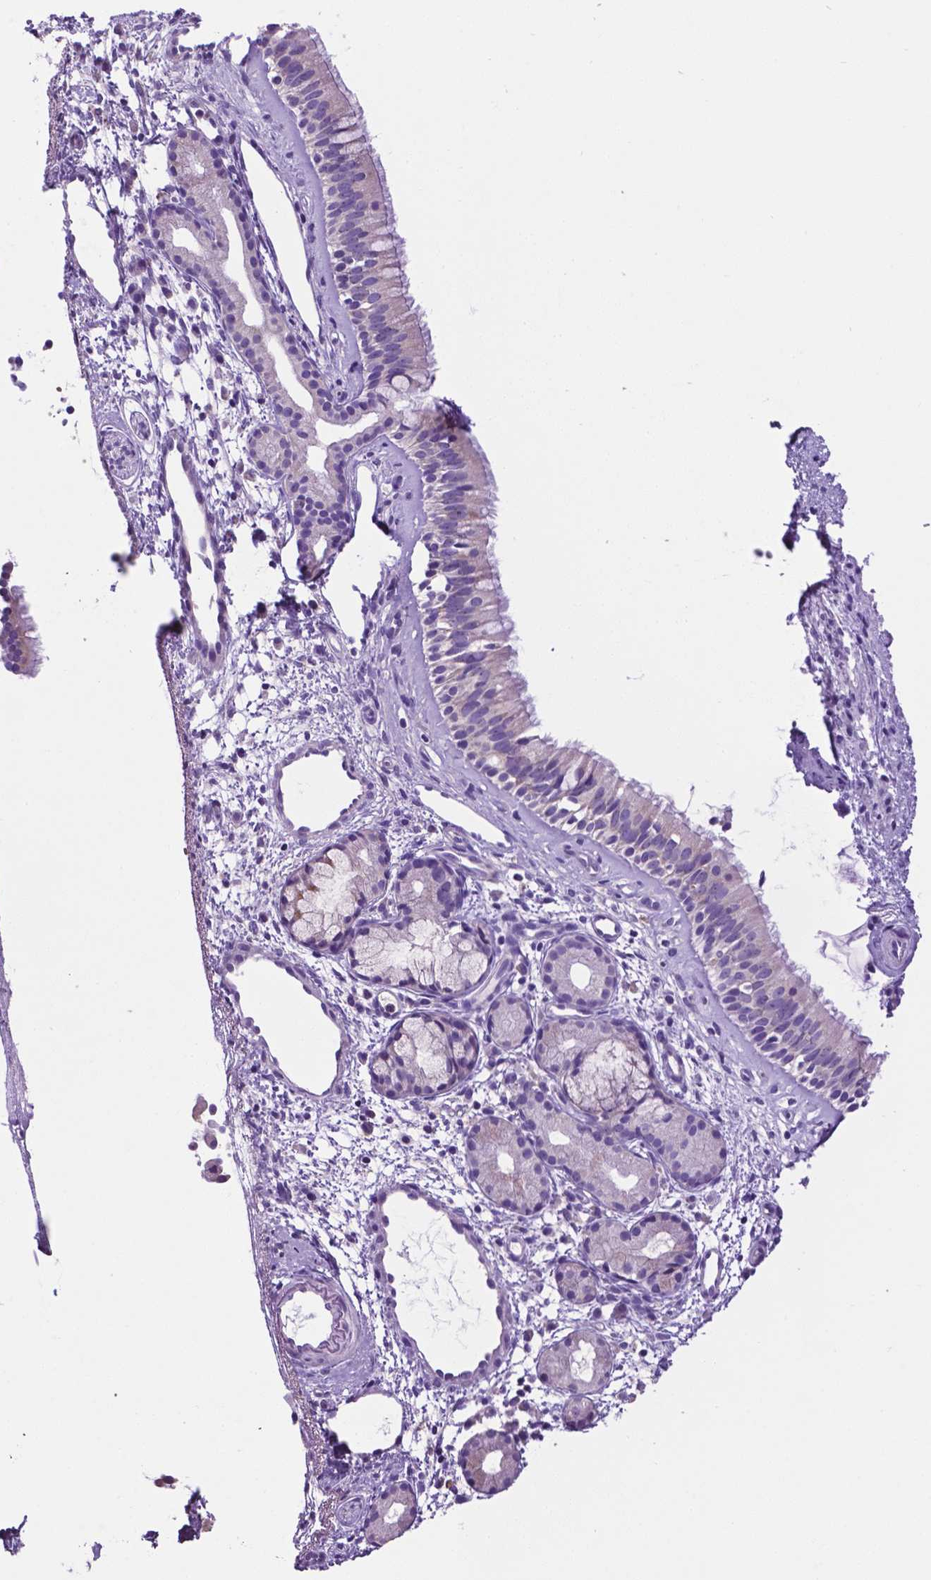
{"staining": {"intensity": "negative", "quantity": "none", "location": "none"}, "tissue": "nasopharynx", "cell_type": "Respiratory epithelial cells", "image_type": "normal", "snomed": [{"axis": "morphology", "description": "Normal tissue, NOS"}, {"axis": "topography", "description": "Nasopharynx"}], "caption": "Immunohistochemistry of benign nasopharynx exhibits no positivity in respiratory epithelial cells.", "gene": "SPDYA", "patient": {"sex": "female", "age": 52}}